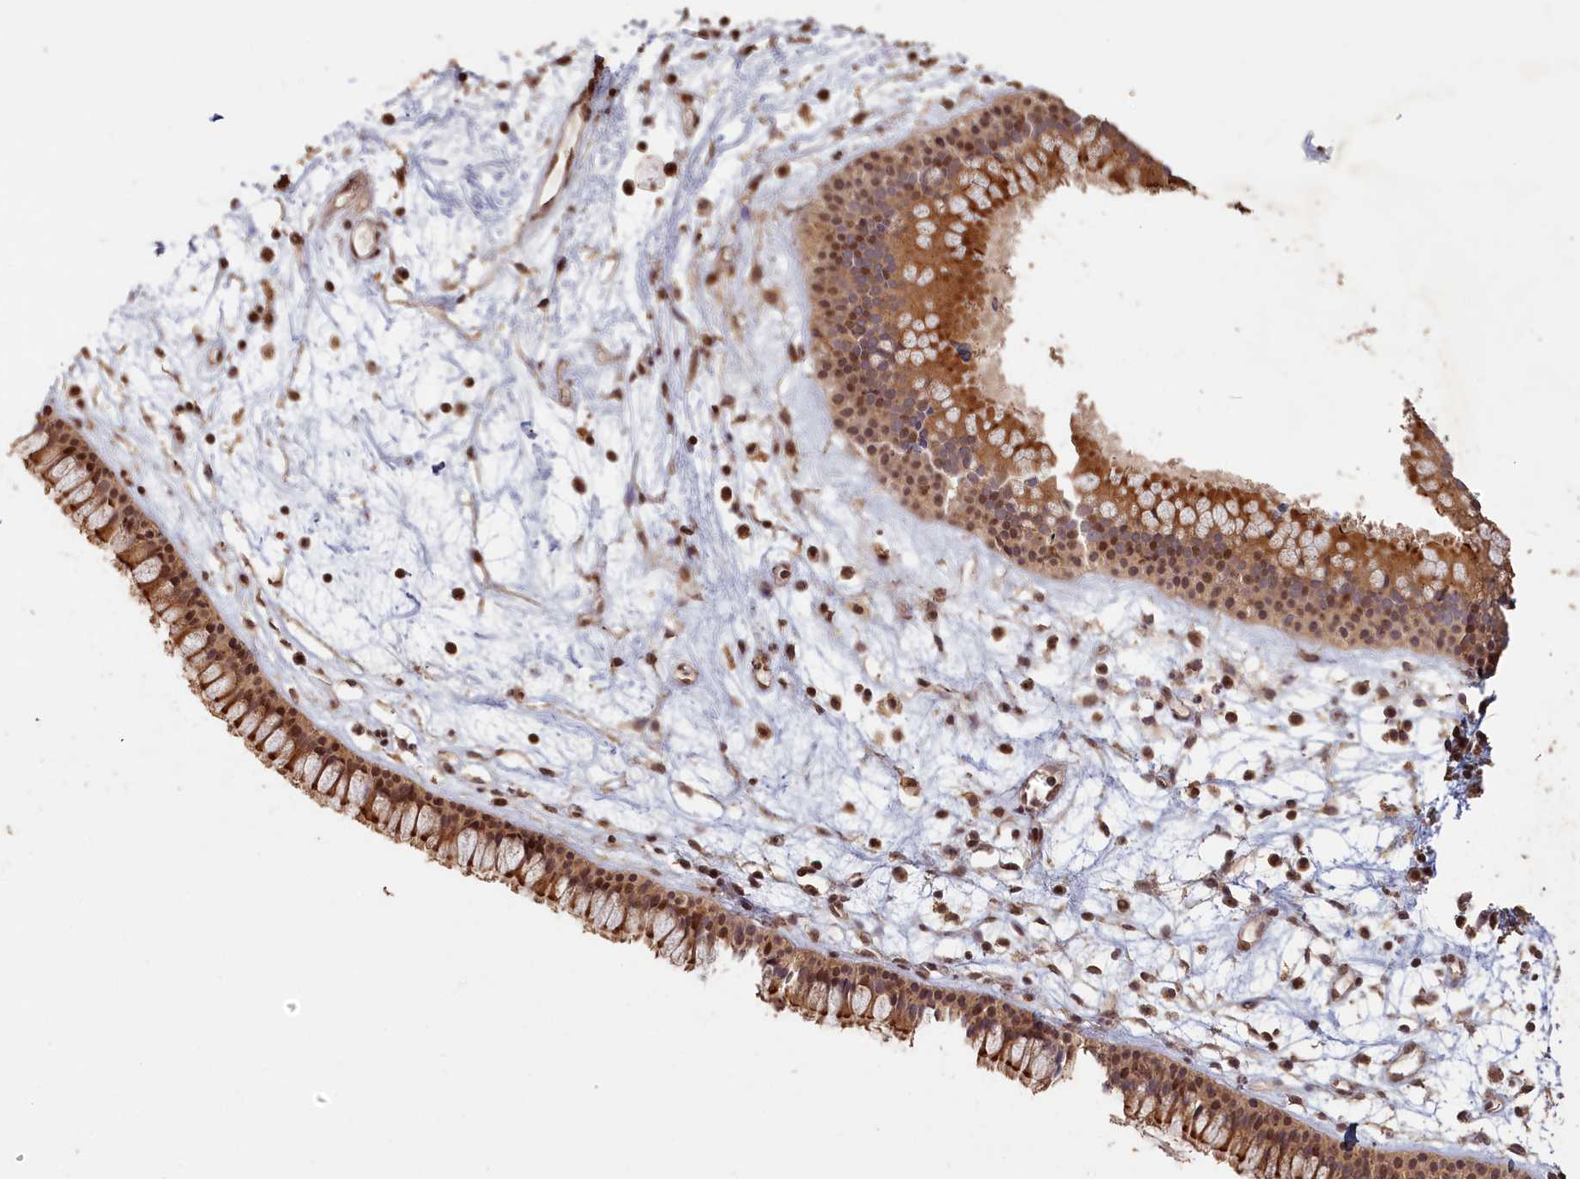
{"staining": {"intensity": "moderate", "quantity": ">75%", "location": "cytoplasmic/membranous,nuclear"}, "tissue": "nasopharynx", "cell_type": "Respiratory epithelial cells", "image_type": "normal", "snomed": [{"axis": "morphology", "description": "Normal tissue, NOS"}, {"axis": "topography", "description": "Nasopharynx"}], "caption": "Immunohistochemistry (IHC) (DAB) staining of benign human nasopharynx shows moderate cytoplasmic/membranous,nuclear protein positivity in approximately >75% of respiratory epithelial cells. (brown staining indicates protein expression, while blue staining denotes nuclei).", "gene": "MADD", "patient": {"sex": "male", "age": 82}}